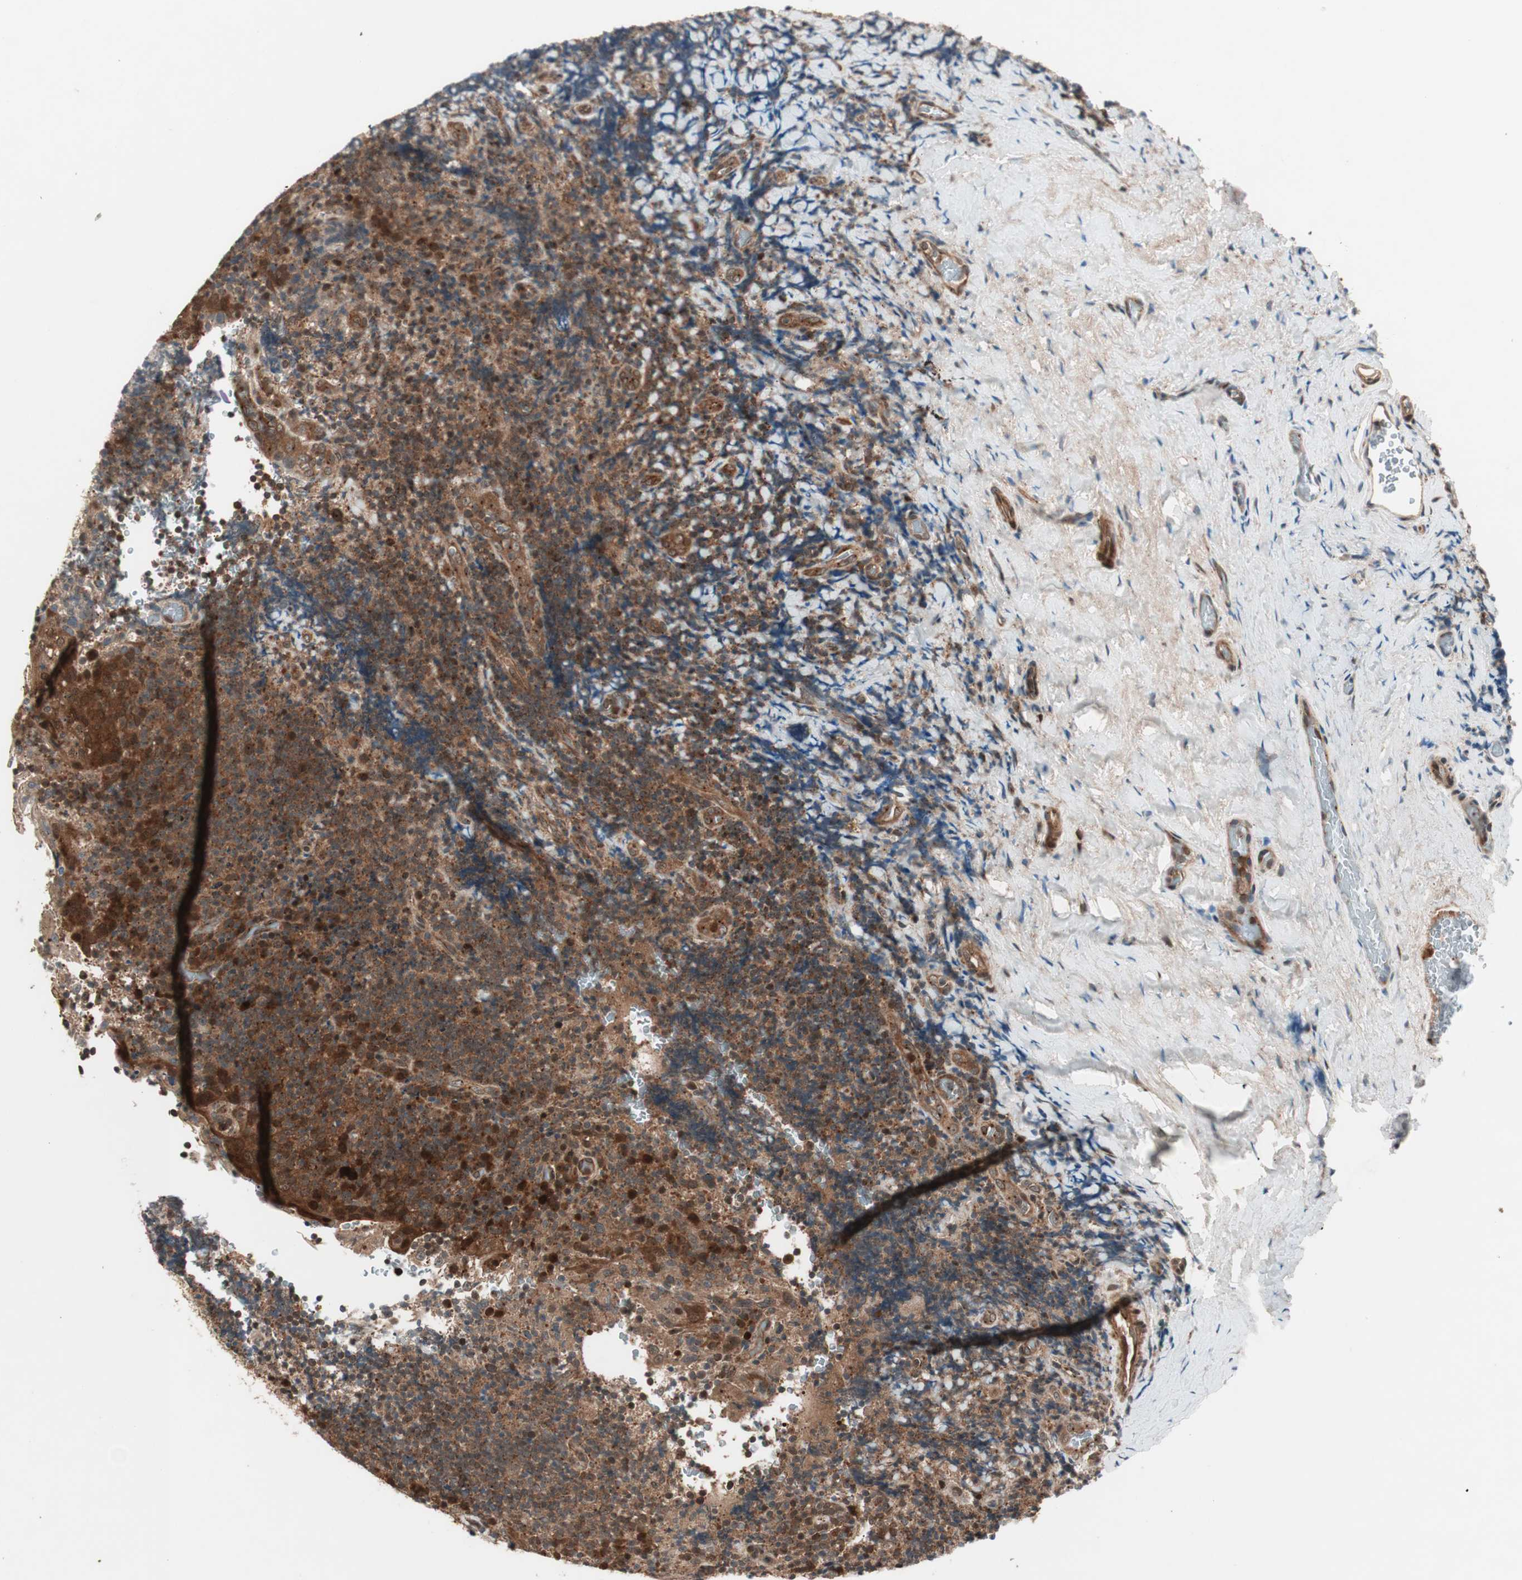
{"staining": {"intensity": "strong", "quantity": ">75%", "location": "cytoplasmic/membranous"}, "tissue": "lymphoma", "cell_type": "Tumor cells", "image_type": "cancer", "snomed": [{"axis": "morphology", "description": "Malignant lymphoma, non-Hodgkin's type, High grade"}, {"axis": "topography", "description": "Tonsil"}], "caption": "Tumor cells reveal high levels of strong cytoplasmic/membranous staining in about >75% of cells in malignant lymphoma, non-Hodgkin's type (high-grade).", "gene": "PRKG2", "patient": {"sex": "female", "age": 36}}